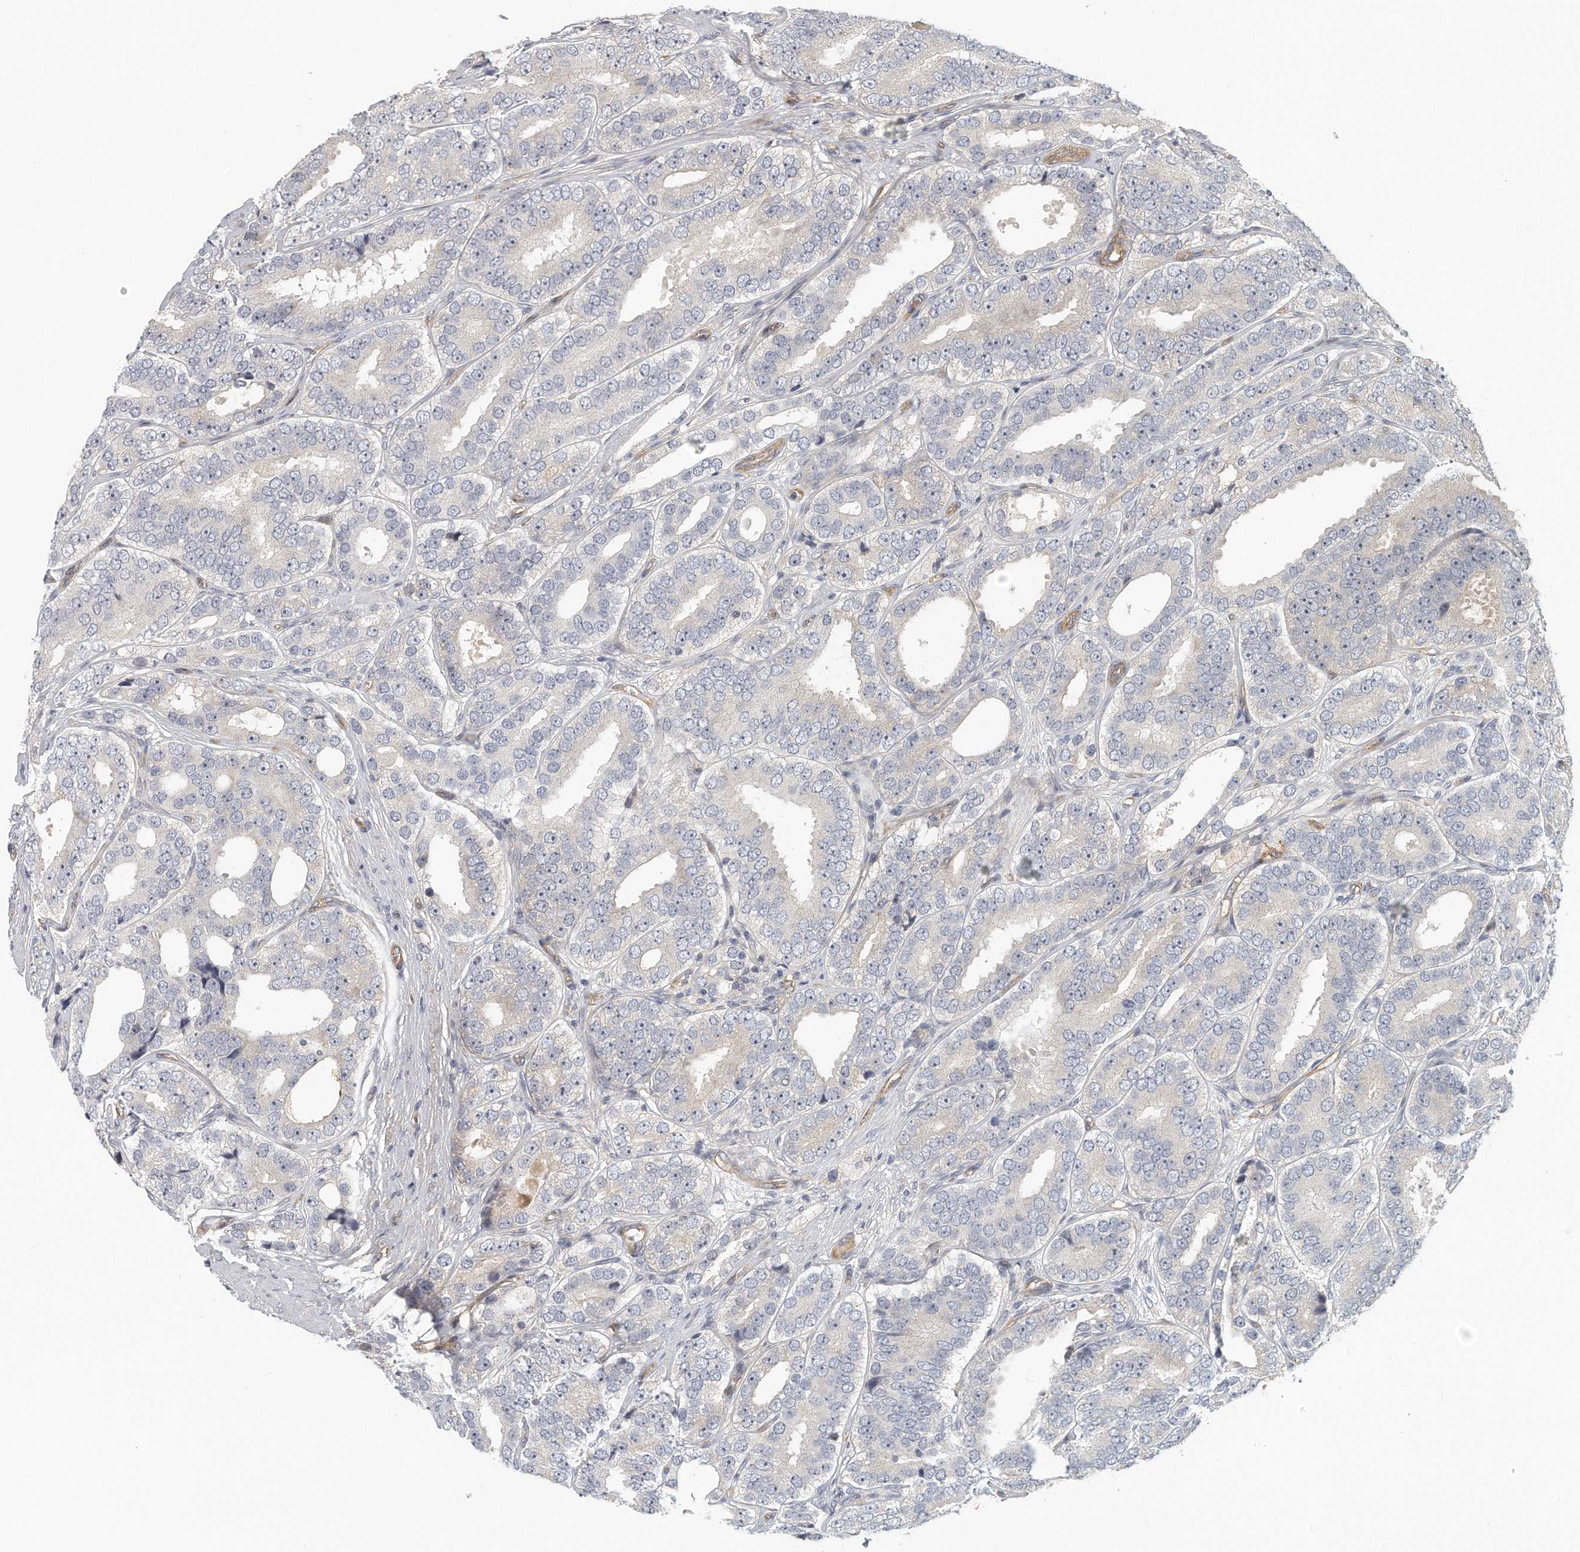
{"staining": {"intensity": "negative", "quantity": "none", "location": "none"}, "tissue": "prostate cancer", "cell_type": "Tumor cells", "image_type": "cancer", "snomed": [{"axis": "morphology", "description": "Adenocarcinoma, High grade"}, {"axis": "topography", "description": "Prostate"}], "caption": "Prostate cancer was stained to show a protein in brown. There is no significant positivity in tumor cells.", "gene": "MTERF4", "patient": {"sex": "male", "age": 56}}